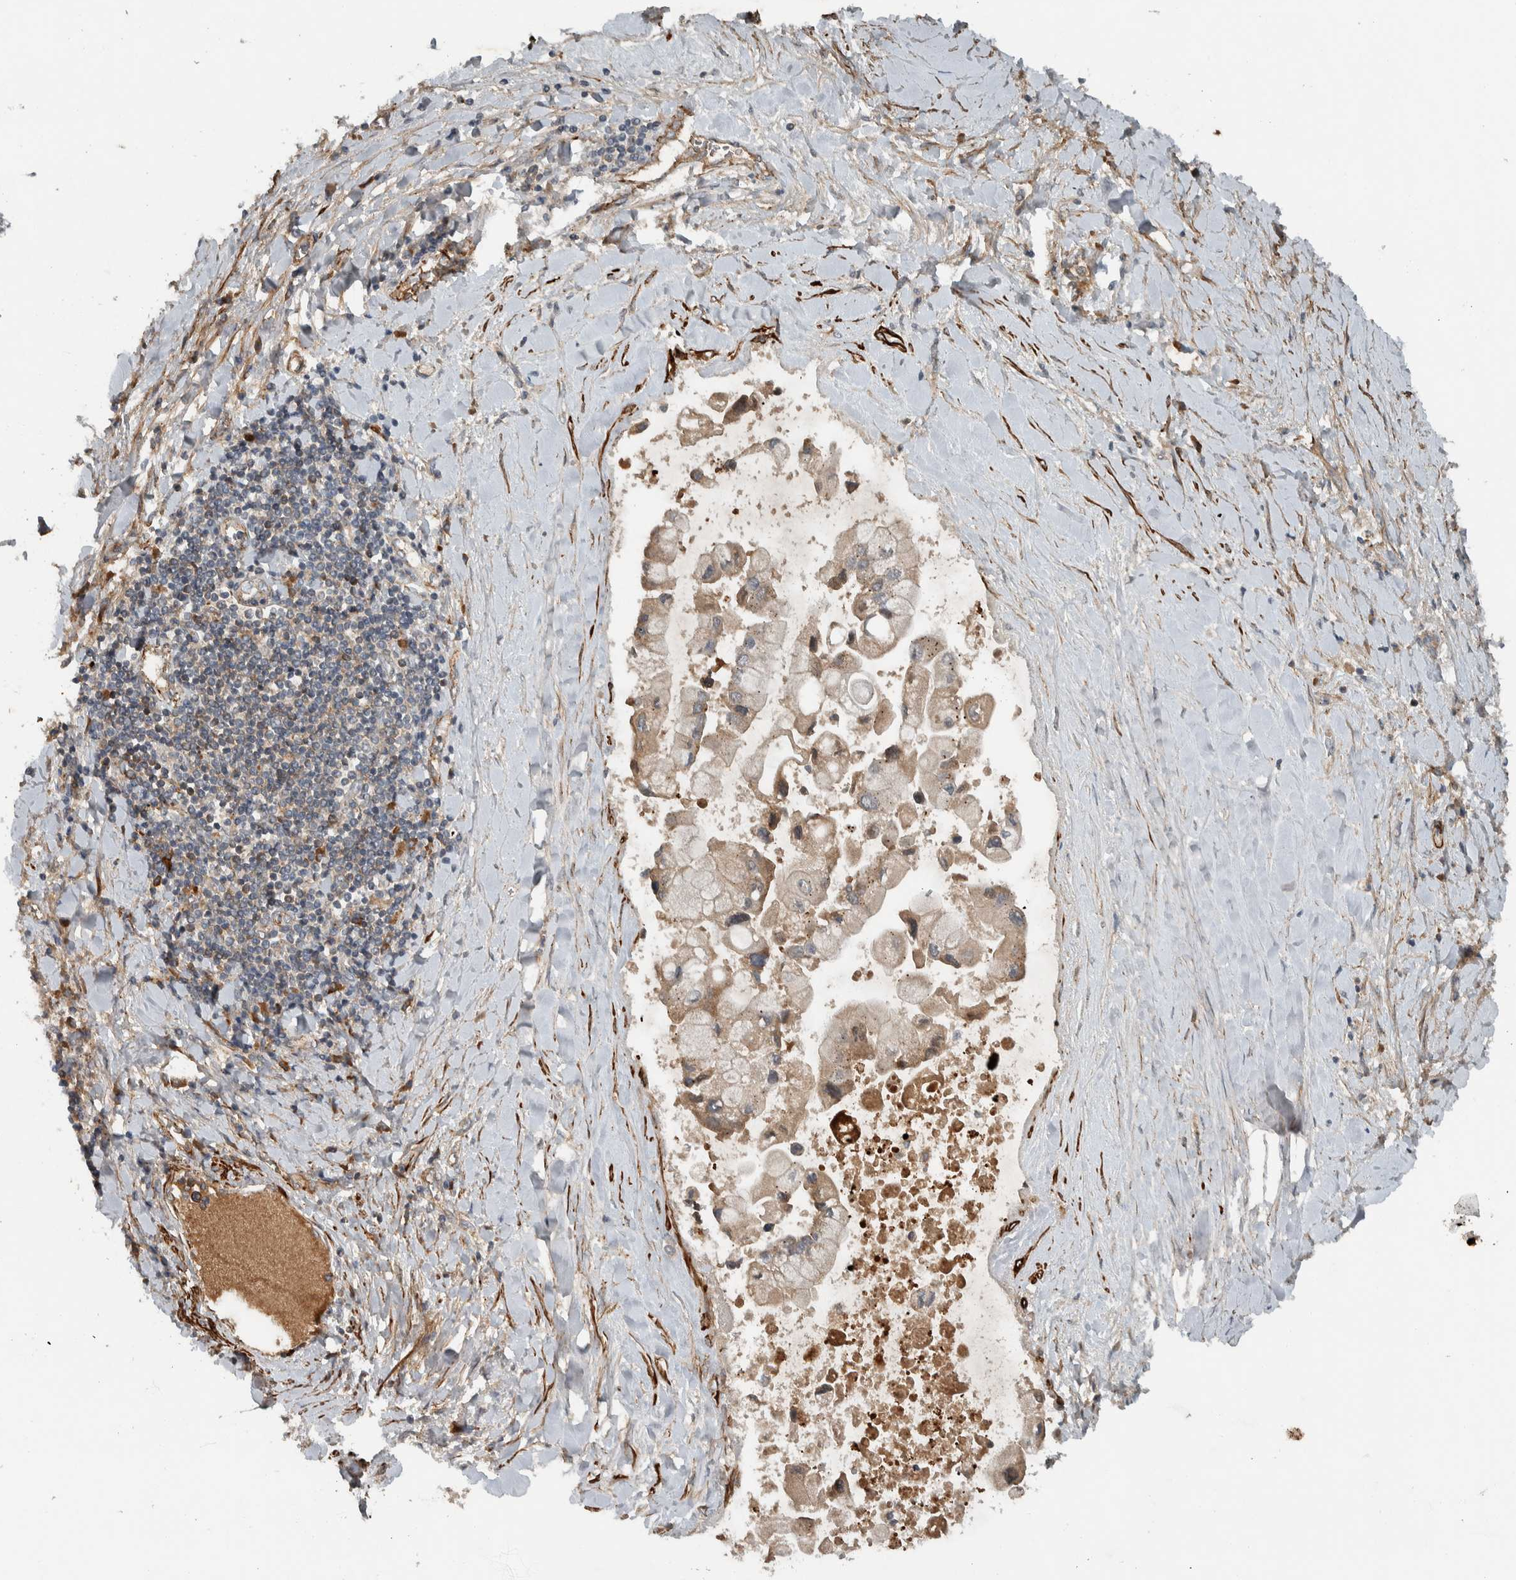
{"staining": {"intensity": "weak", "quantity": ">75%", "location": "cytoplasmic/membranous"}, "tissue": "liver cancer", "cell_type": "Tumor cells", "image_type": "cancer", "snomed": [{"axis": "morphology", "description": "Cholangiocarcinoma"}, {"axis": "topography", "description": "Liver"}], "caption": "DAB immunohistochemical staining of cholangiocarcinoma (liver) shows weak cytoplasmic/membranous protein expression in approximately >75% of tumor cells.", "gene": "LBHD1", "patient": {"sex": "male", "age": 50}}